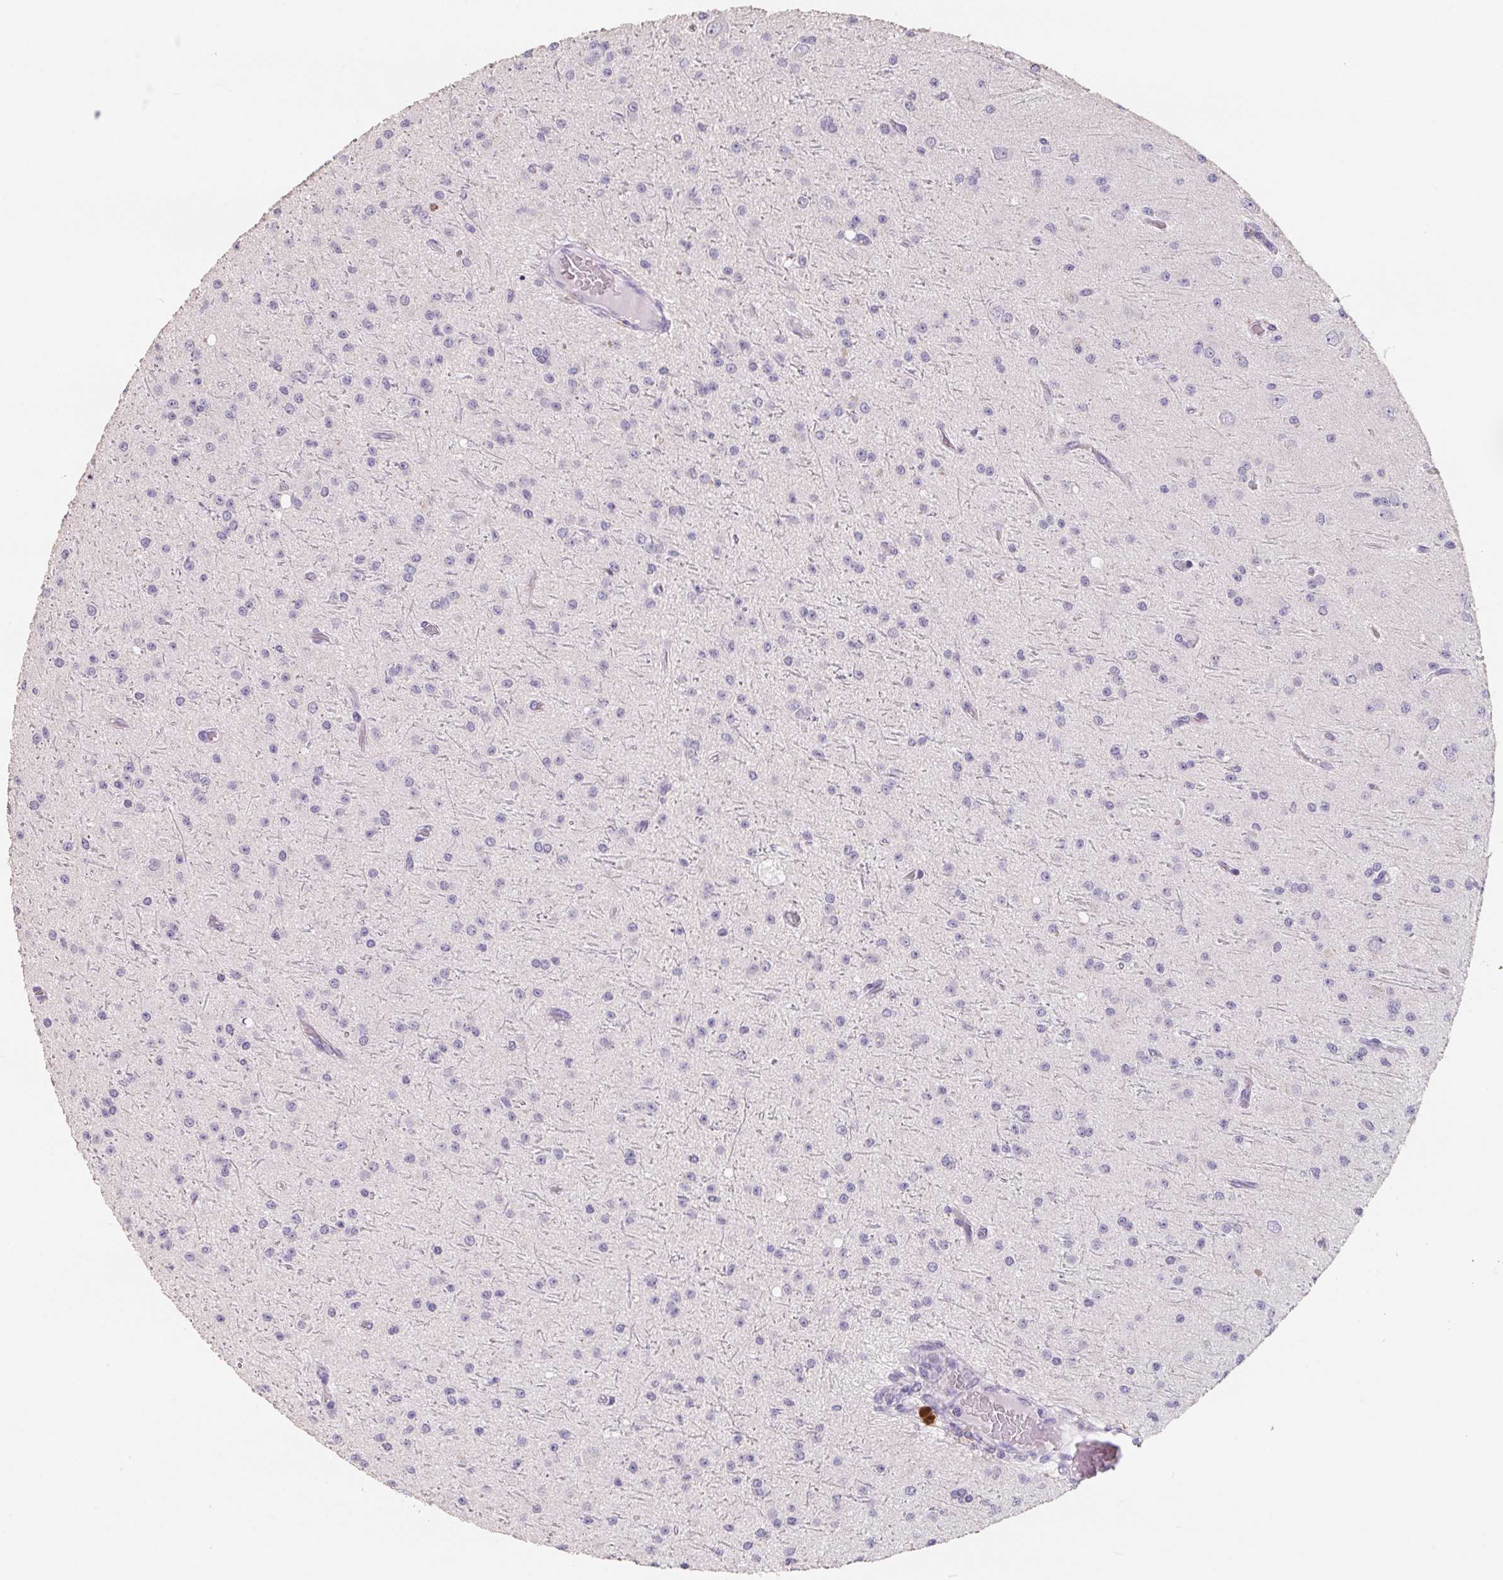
{"staining": {"intensity": "negative", "quantity": "none", "location": "none"}, "tissue": "glioma", "cell_type": "Tumor cells", "image_type": "cancer", "snomed": [{"axis": "morphology", "description": "Glioma, malignant, Low grade"}, {"axis": "topography", "description": "Brain"}], "caption": "Photomicrograph shows no significant protein positivity in tumor cells of malignant low-grade glioma.", "gene": "FDX1", "patient": {"sex": "male", "age": 27}}